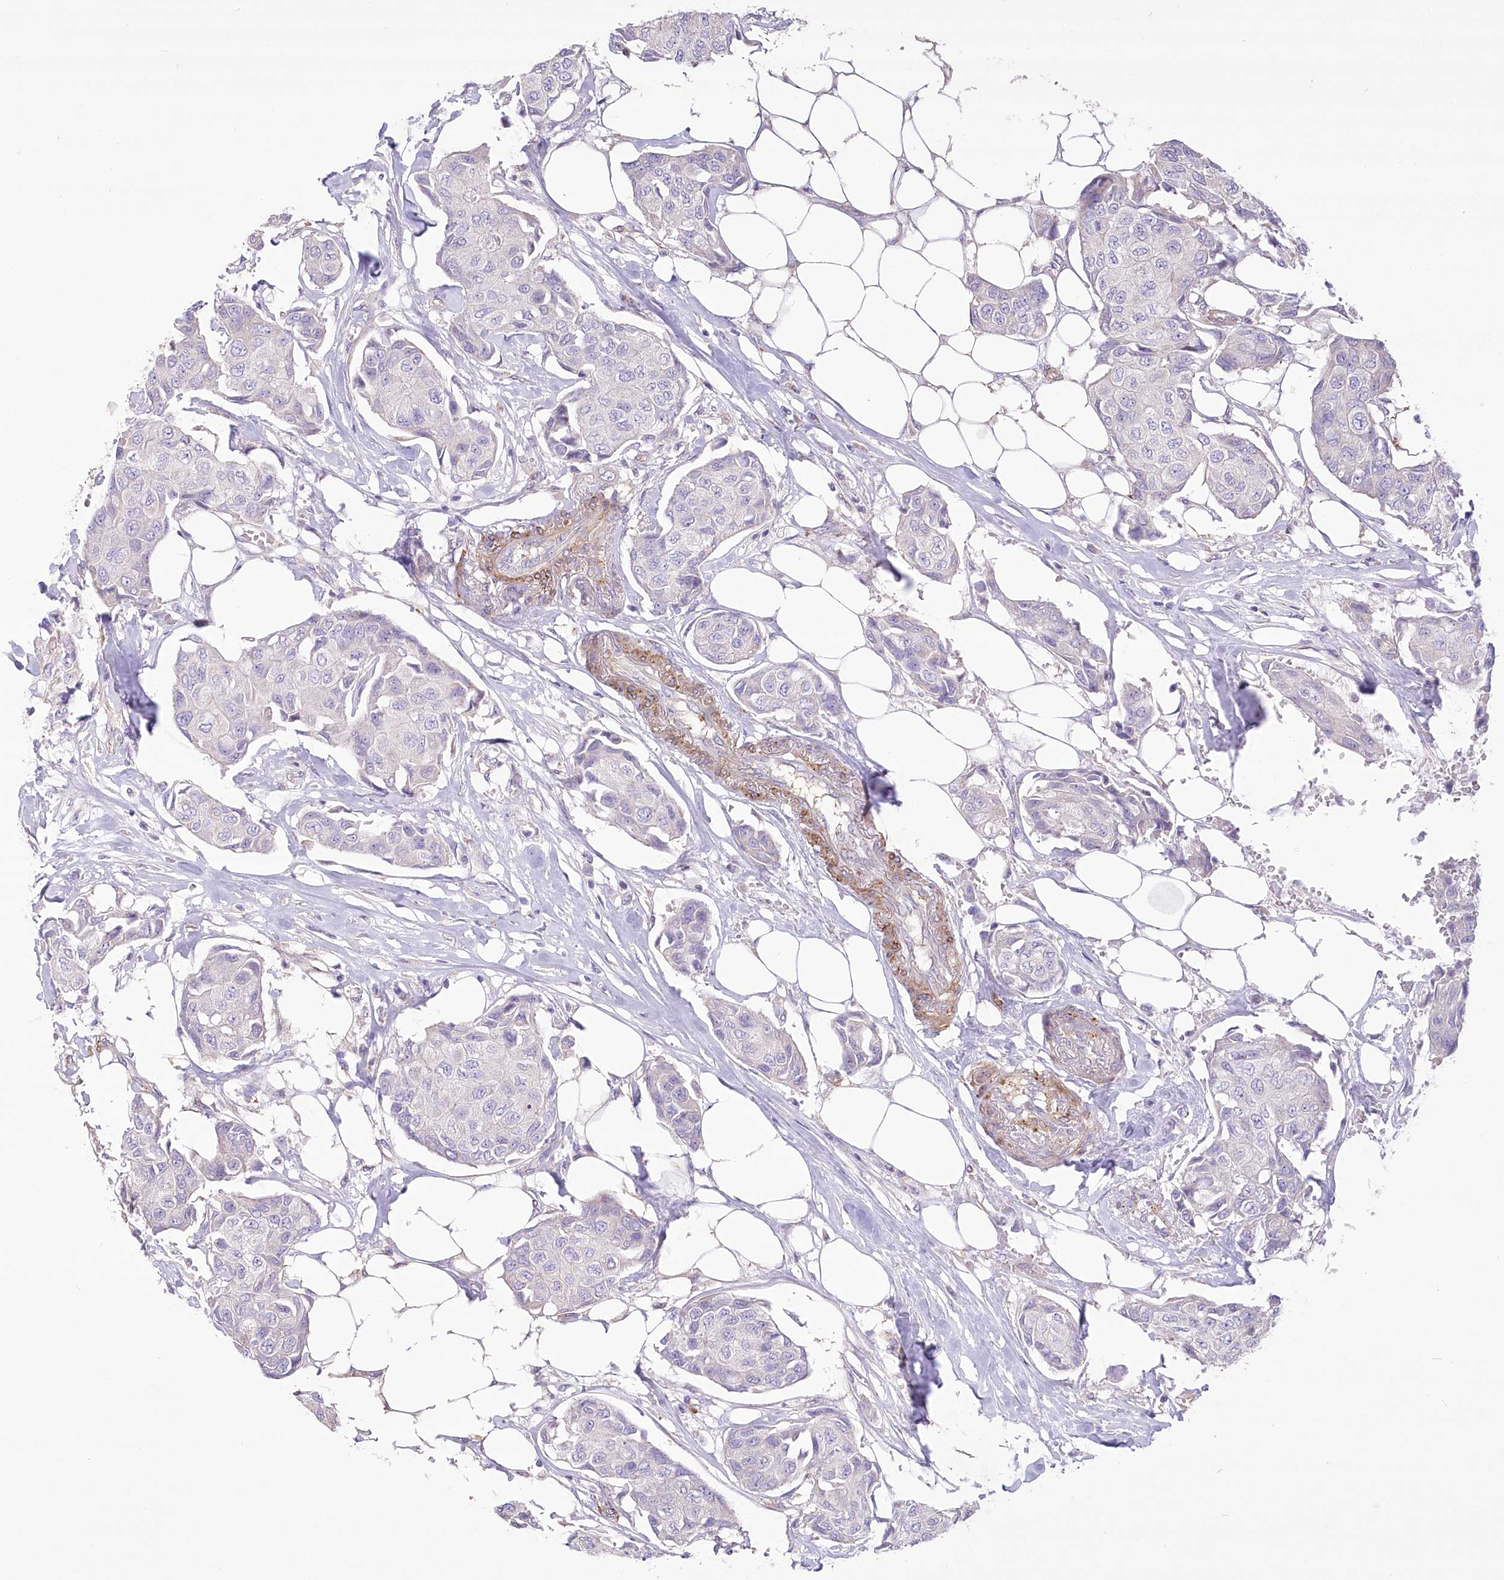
{"staining": {"intensity": "negative", "quantity": "none", "location": "none"}, "tissue": "breast cancer", "cell_type": "Tumor cells", "image_type": "cancer", "snomed": [{"axis": "morphology", "description": "Duct carcinoma"}, {"axis": "topography", "description": "Breast"}], "caption": "This is a histopathology image of immunohistochemistry staining of breast cancer, which shows no expression in tumor cells.", "gene": "ANGPTL3", "patient": {"sex": "female", "age": 80}}